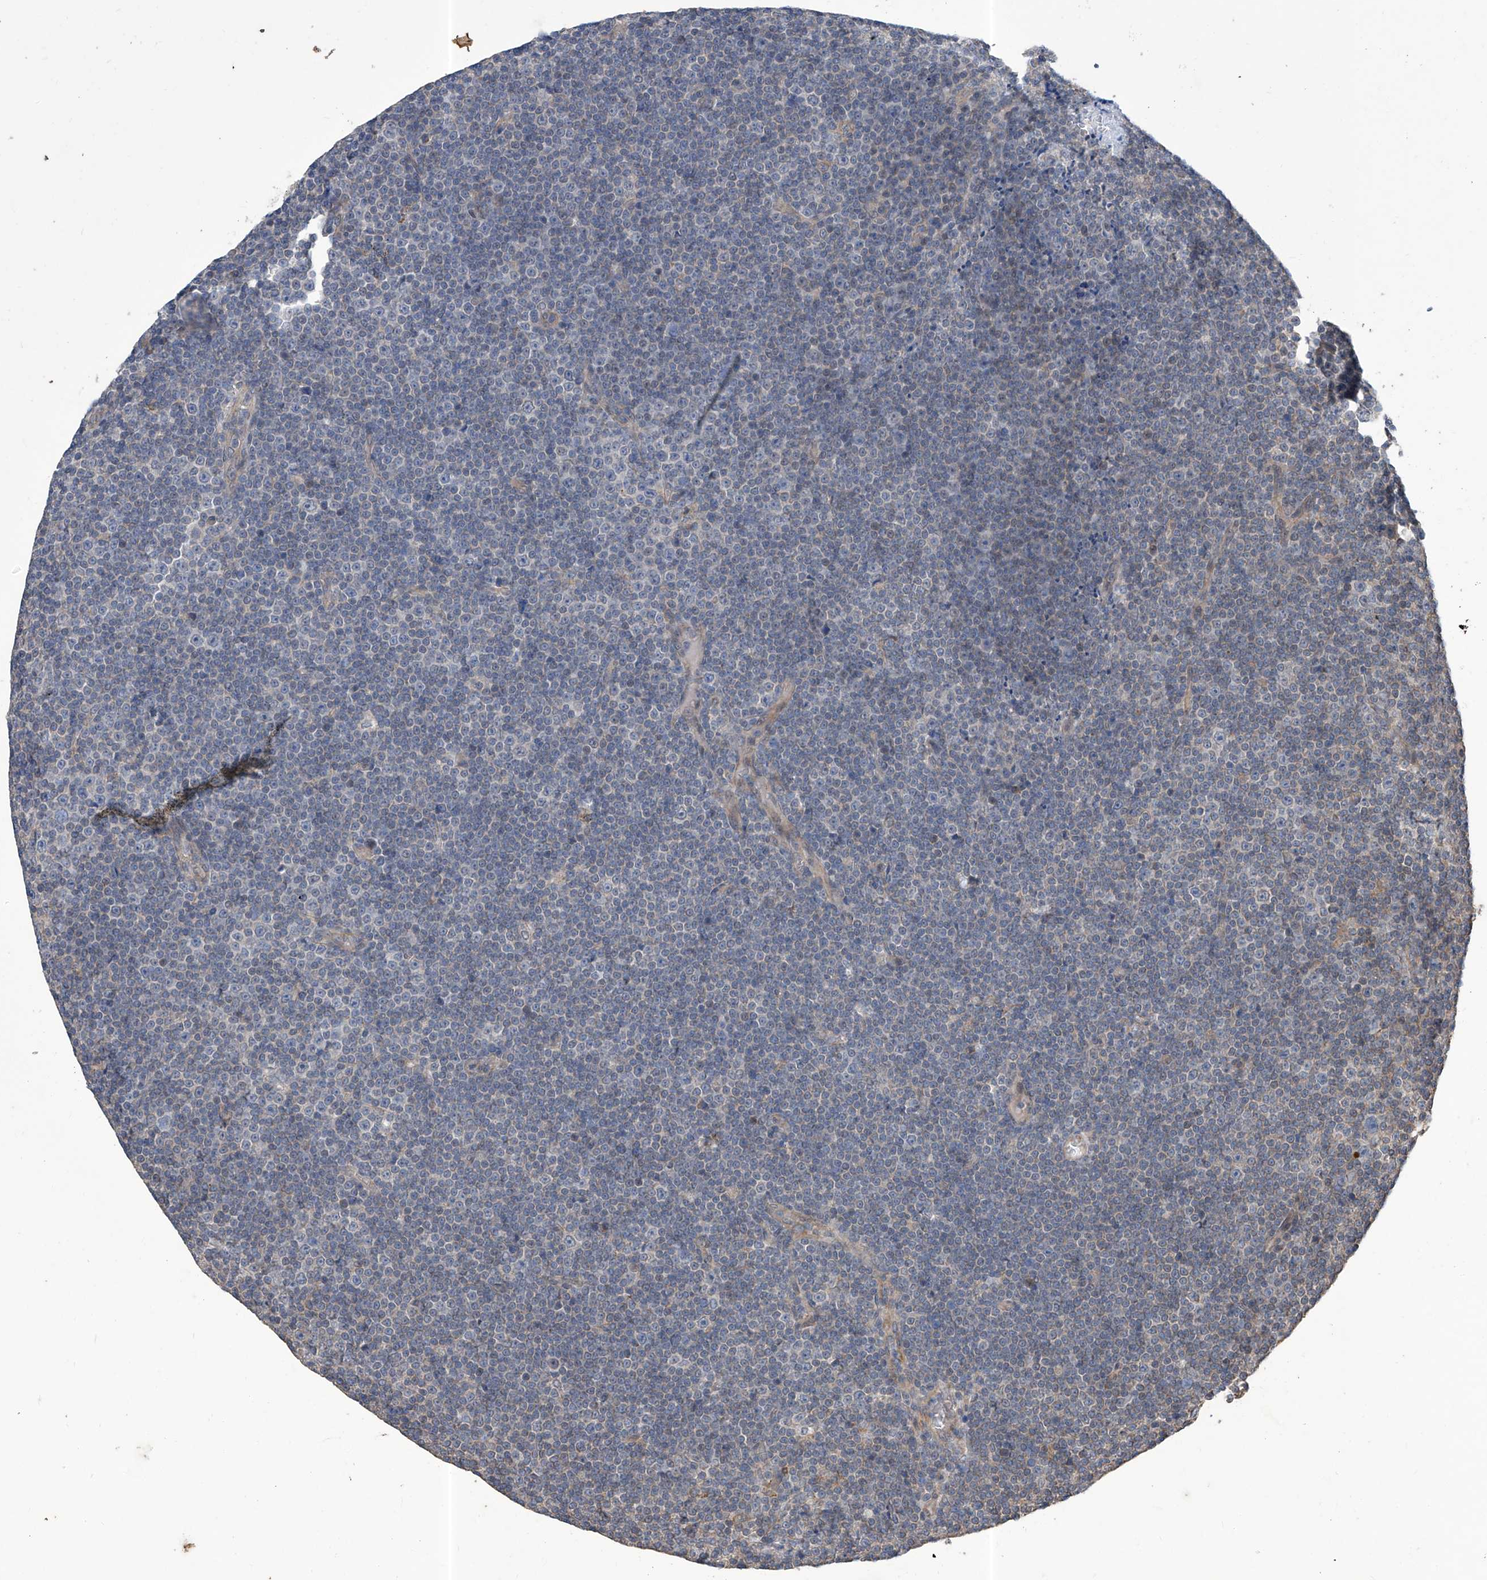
{"staining": {"intensity": "negative", "quantity": "none", "location": "none"}, "tissue": "lymphoma", "cell_type": "Tumor cells", "image_type": "cancer", "snomed": [{"axis": "morphology", "description": "Malignant lymphoma, non-Hodgkin's type, Low grade"}, {"axis": "topography", "description": "Lymph node"}], "caption": "A high-resolution image shows IHC staining of lymphoma, which shows no significant expression in tumor cells.", "gene": "KIFC2", "patient": {"sex": "female", "age": 67}}